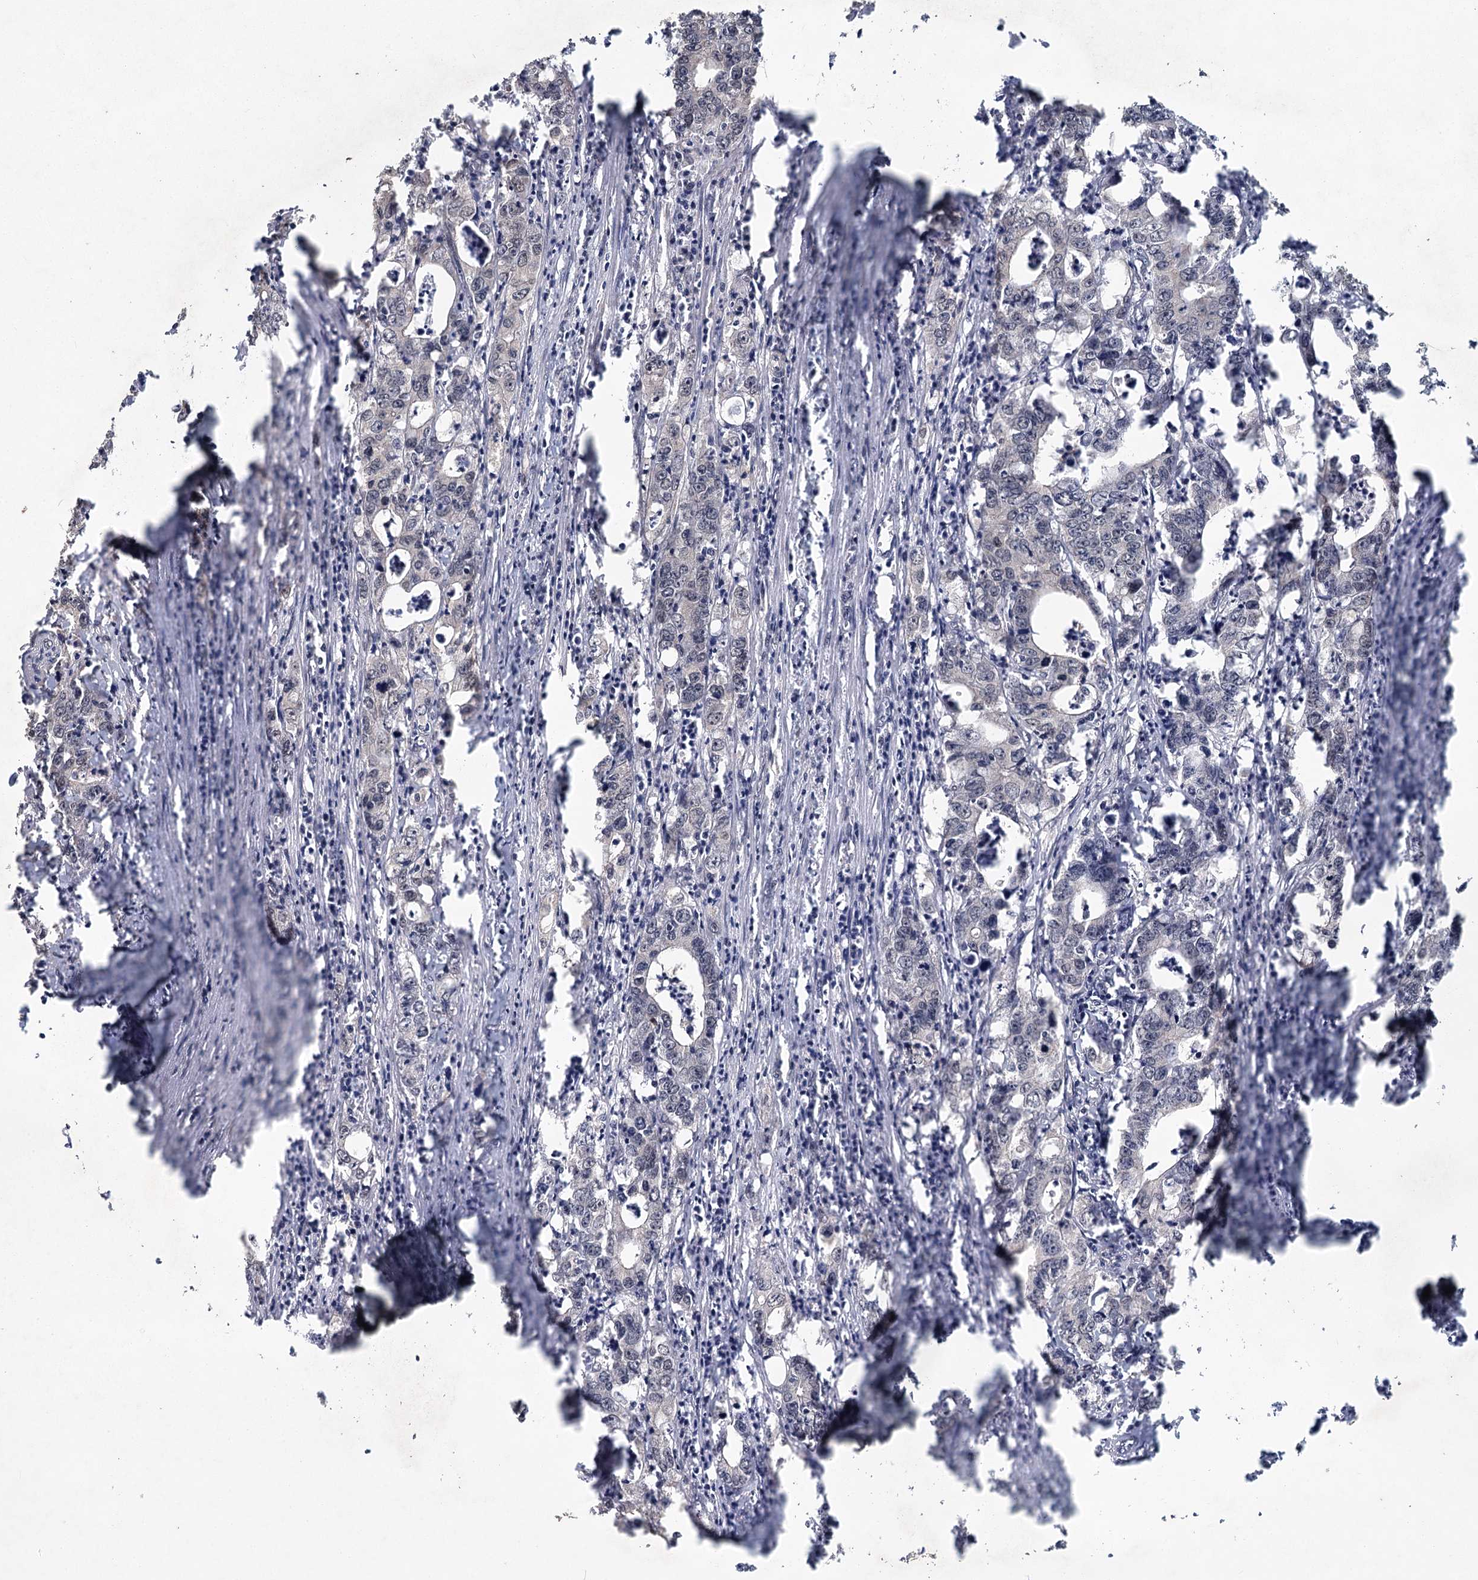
{"staining": {"intensity": "negative", "quantity": "none", "location": "none"}, "tissue": "colorectal cancer", "cell_type": "Tumor cells", "image_type": "cancer", "snomed": [{"axis": "morphology", "description": "Adenocarcinoma, NOS"}, {"axis": "topography", "description": "Colon"}], "caption": "Immunohistochemistry (IHC) image of human colorectal cancer (adenocarcinoma) stained for a protein (brown), which displays no expression in tumor cells.", "gene": "MYG1", "patient": {"sex": "female", "age": 75}}